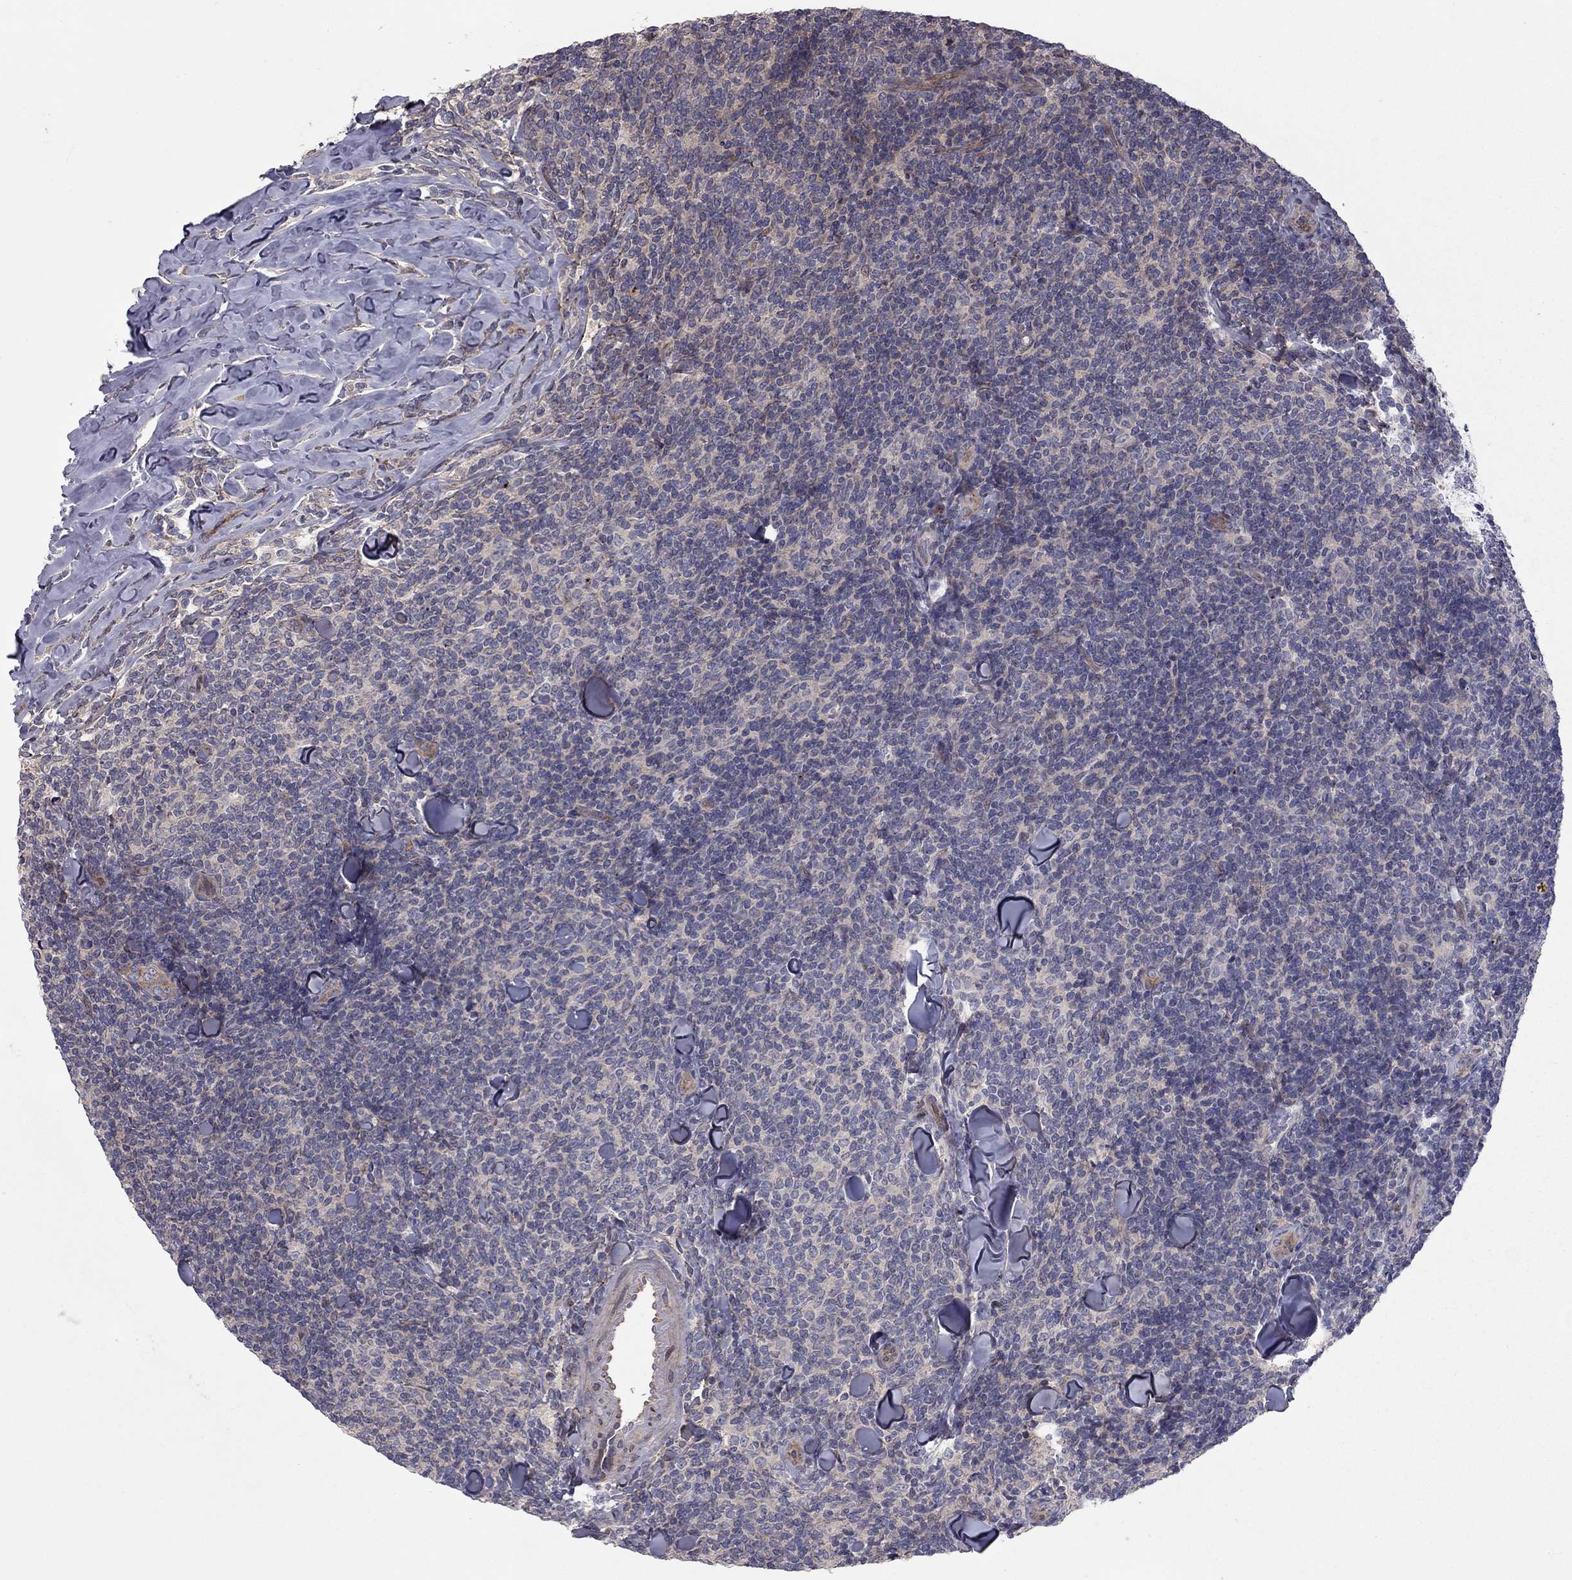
{"staining": {"intensity": "negative", "quantity": "none", "location": "none"}, "tissue": "lymphoma", "cell_type": "Tumor cells", "image_type": "cancer", "snomed": [{"axis": "morphology", "description": "Malignant lymphoma, non-Hodgkin's type, Low grade"}, {"axis": "topography", "description": "Lymph node"}], "caption": "Tumor cells show no significant protein expression in lymphoma. (DAB immunohistochemistry (IHC) visualized using brightfield microscopy, high magnification).", "gene": "DUSP7", "patient": {"sex": "female", "age": 56}}